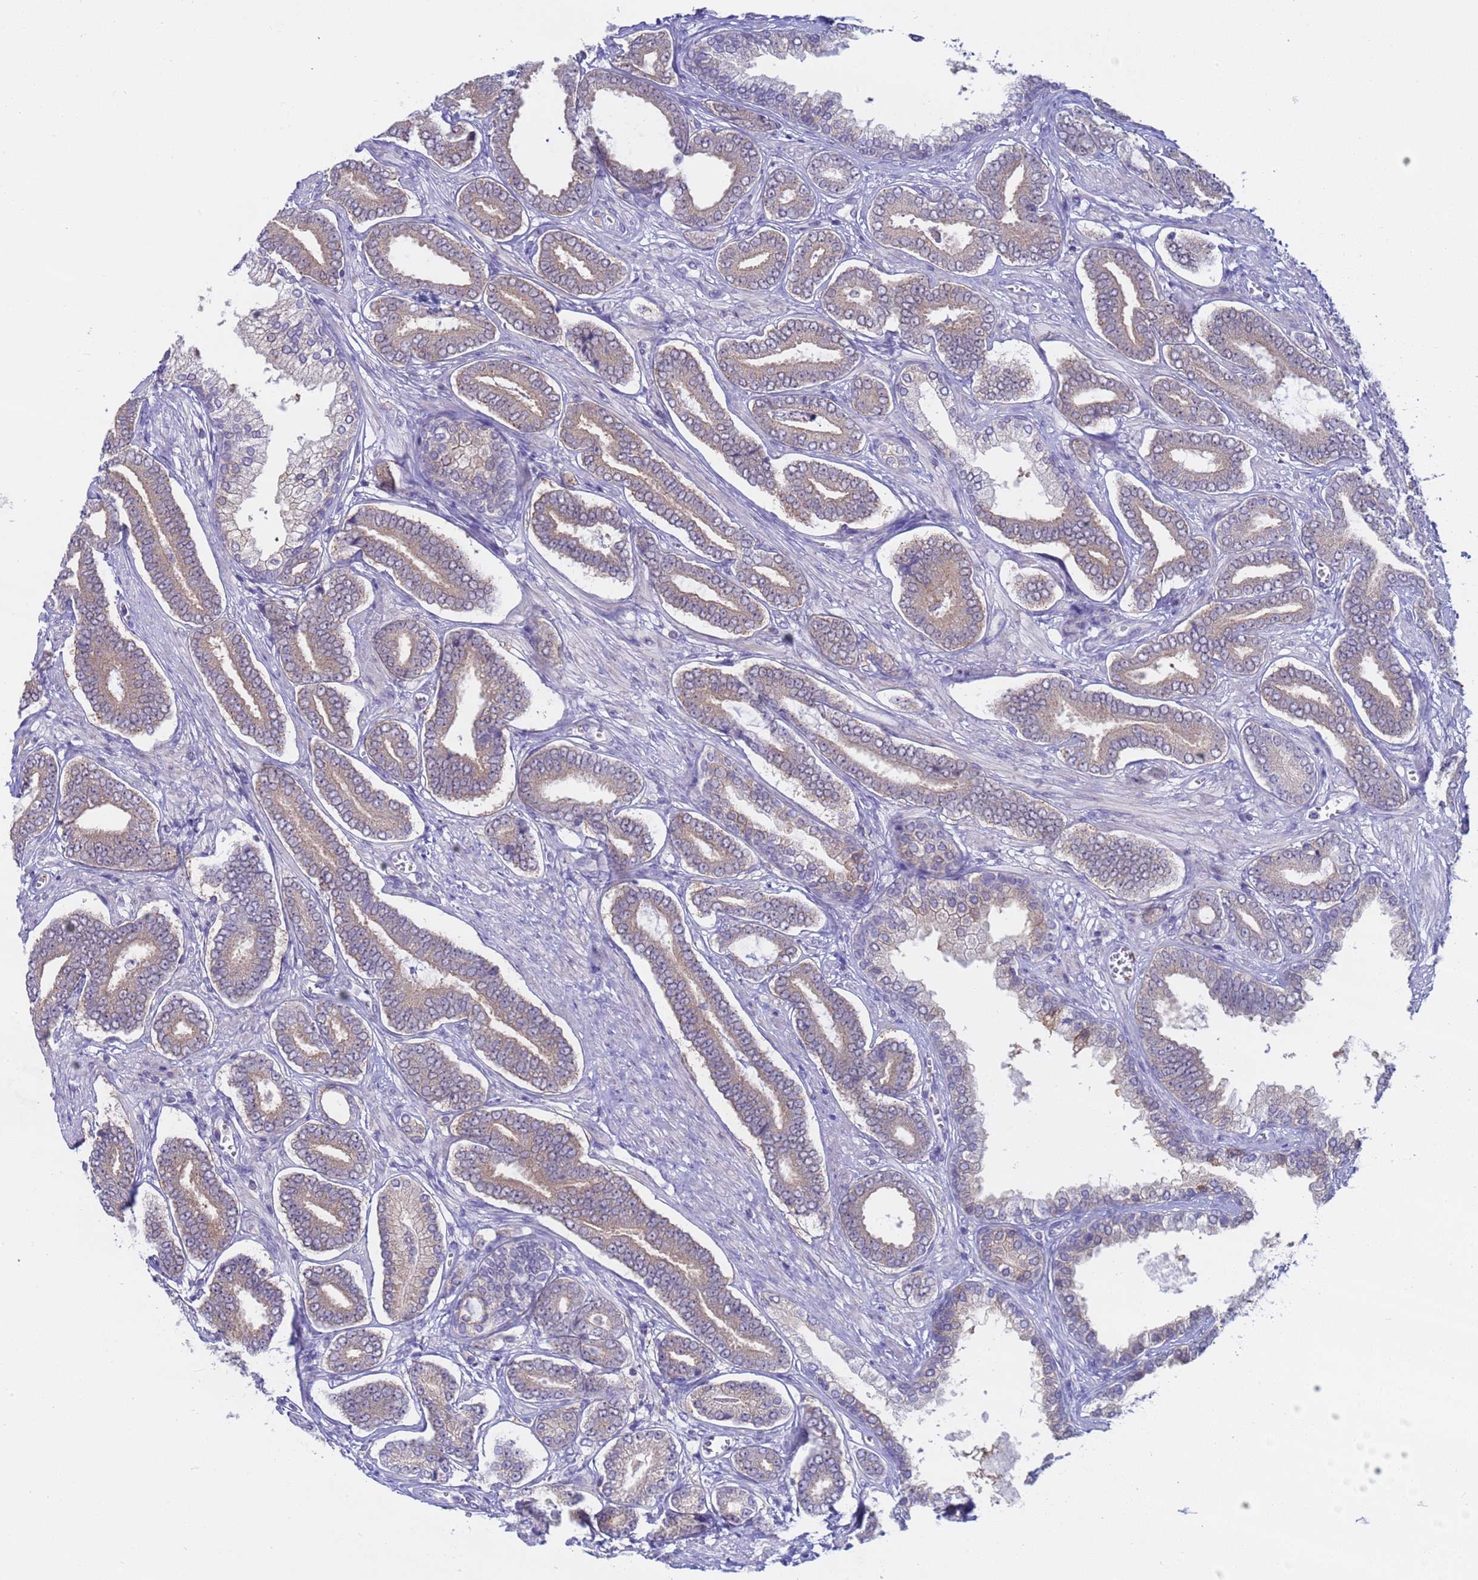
{"staining": {"intensity": "weak", "quantity": "25%-75%", "location": "cytoplasmic/membranous"}, "tissue": "prostate cancer", "cell_type": "Tumor cells", "image_type": "cancer", "snomed": [{"axis": "morphology", "description": "Adenocarcinoma, NOS"}, {"axis": "topography", "description": "Prostate and seminal vesicle, NOS"}], "caption": "Prostate cancer stained with immunohistochemistry (IHC) displays weak cytoplasmic/membranous positivity in about 25%-75% of tumor cells. The staining is performed using DAB brown chromogen to label protein expression. The nuclei are counter-stained blue using hematoxylin.", "gene": "CAPN7", "patient": {"sex": "male", "age": 76}}